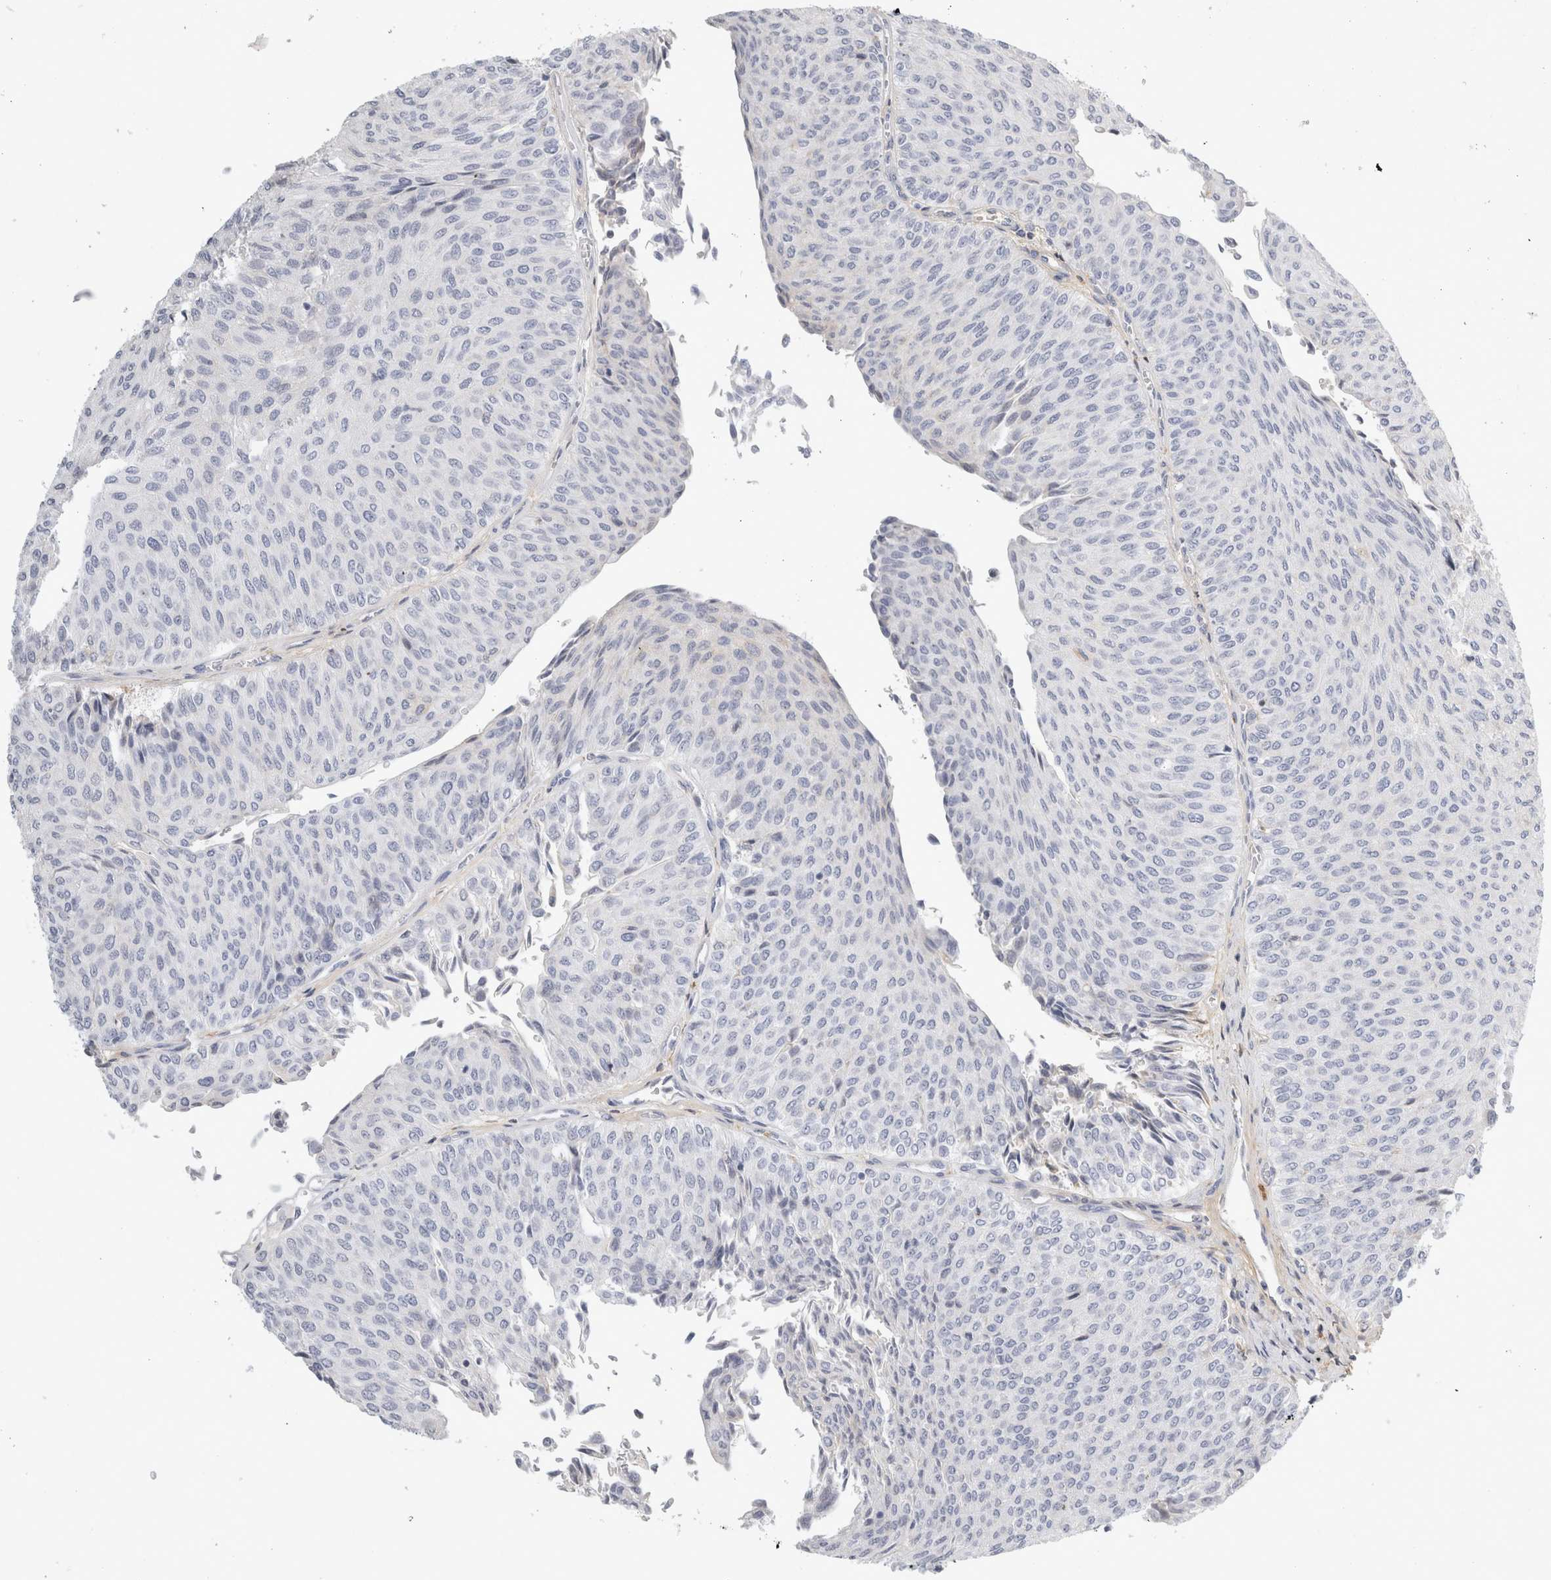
{"staining": {"intensity": "negative", "quantity": "none", "location": "none"}, "tissue": "urothelial cancer", "cell_type": "Tumor cells", "image_type": "cancer", "snomed": [{"axis": "morphology", "description": "Urothelial carcinoma, Low grade"}, {"axis": "topography", "description": "Urinary bladder"}], "caption": "An image of human urothelial carcinoma (low-grade) is negative for staining in tumor cells.", "gene": "FGL2", "patient": {"sex": "male", "age": 78}}